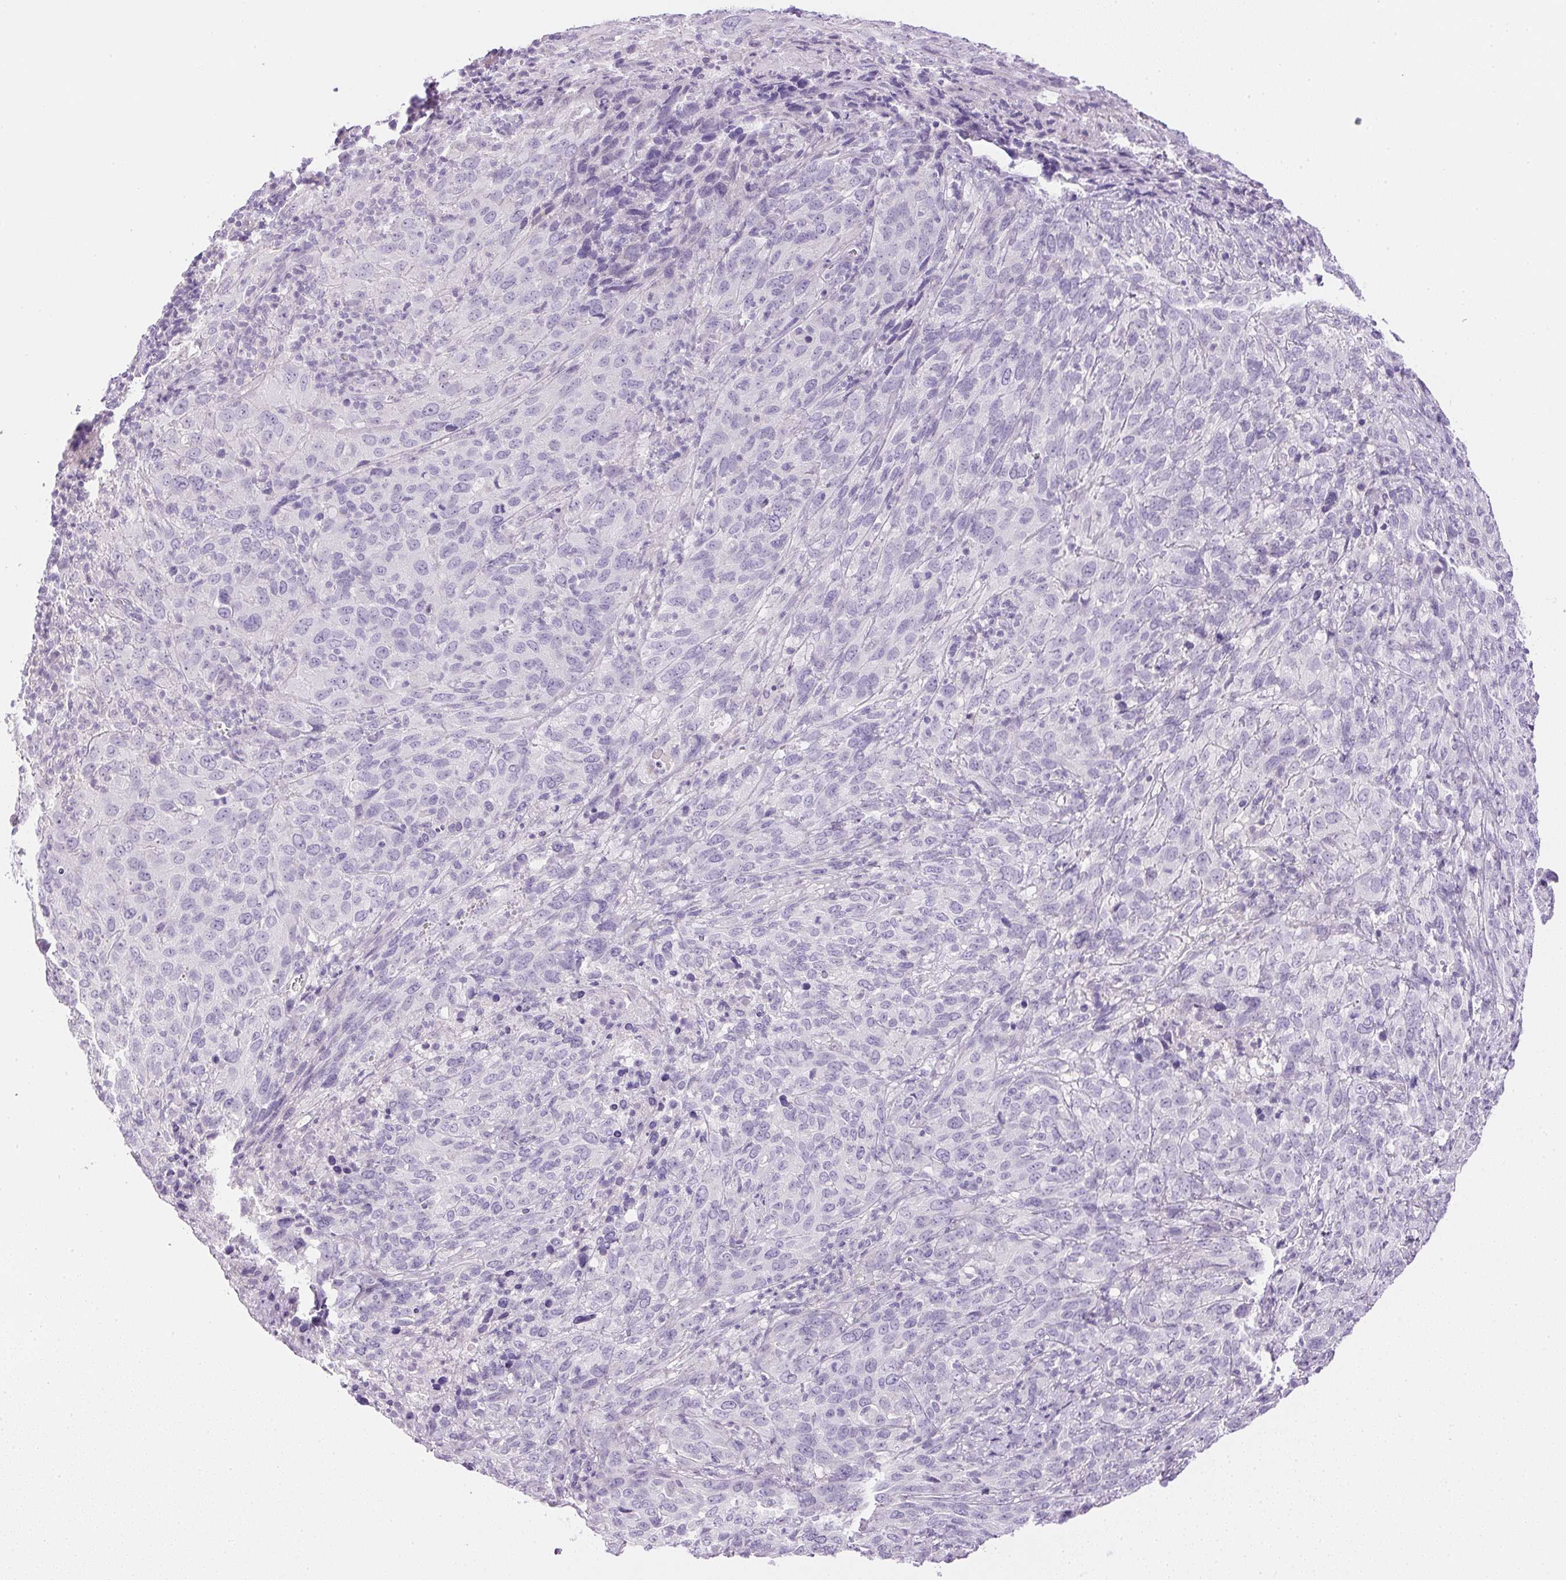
{"staining": {"intensity": "negative", "quantity": "none", "location": "none"}, "tissue": "cervical cancer", "cell_type": "Tumor cells", "image_type": "cancer", "snomed": [{"axis": "morphology", "description": "Squamous cell carcinoma, NOS"}, {"axis": "topography", "description": "Cervix"}], "caption": "This is an immunohistochemistry photomicrograph of cervical cancer. There is no staining in tumor cells.", "gene": "CTRL", "patient": {"sex": "female", "age": 51}}